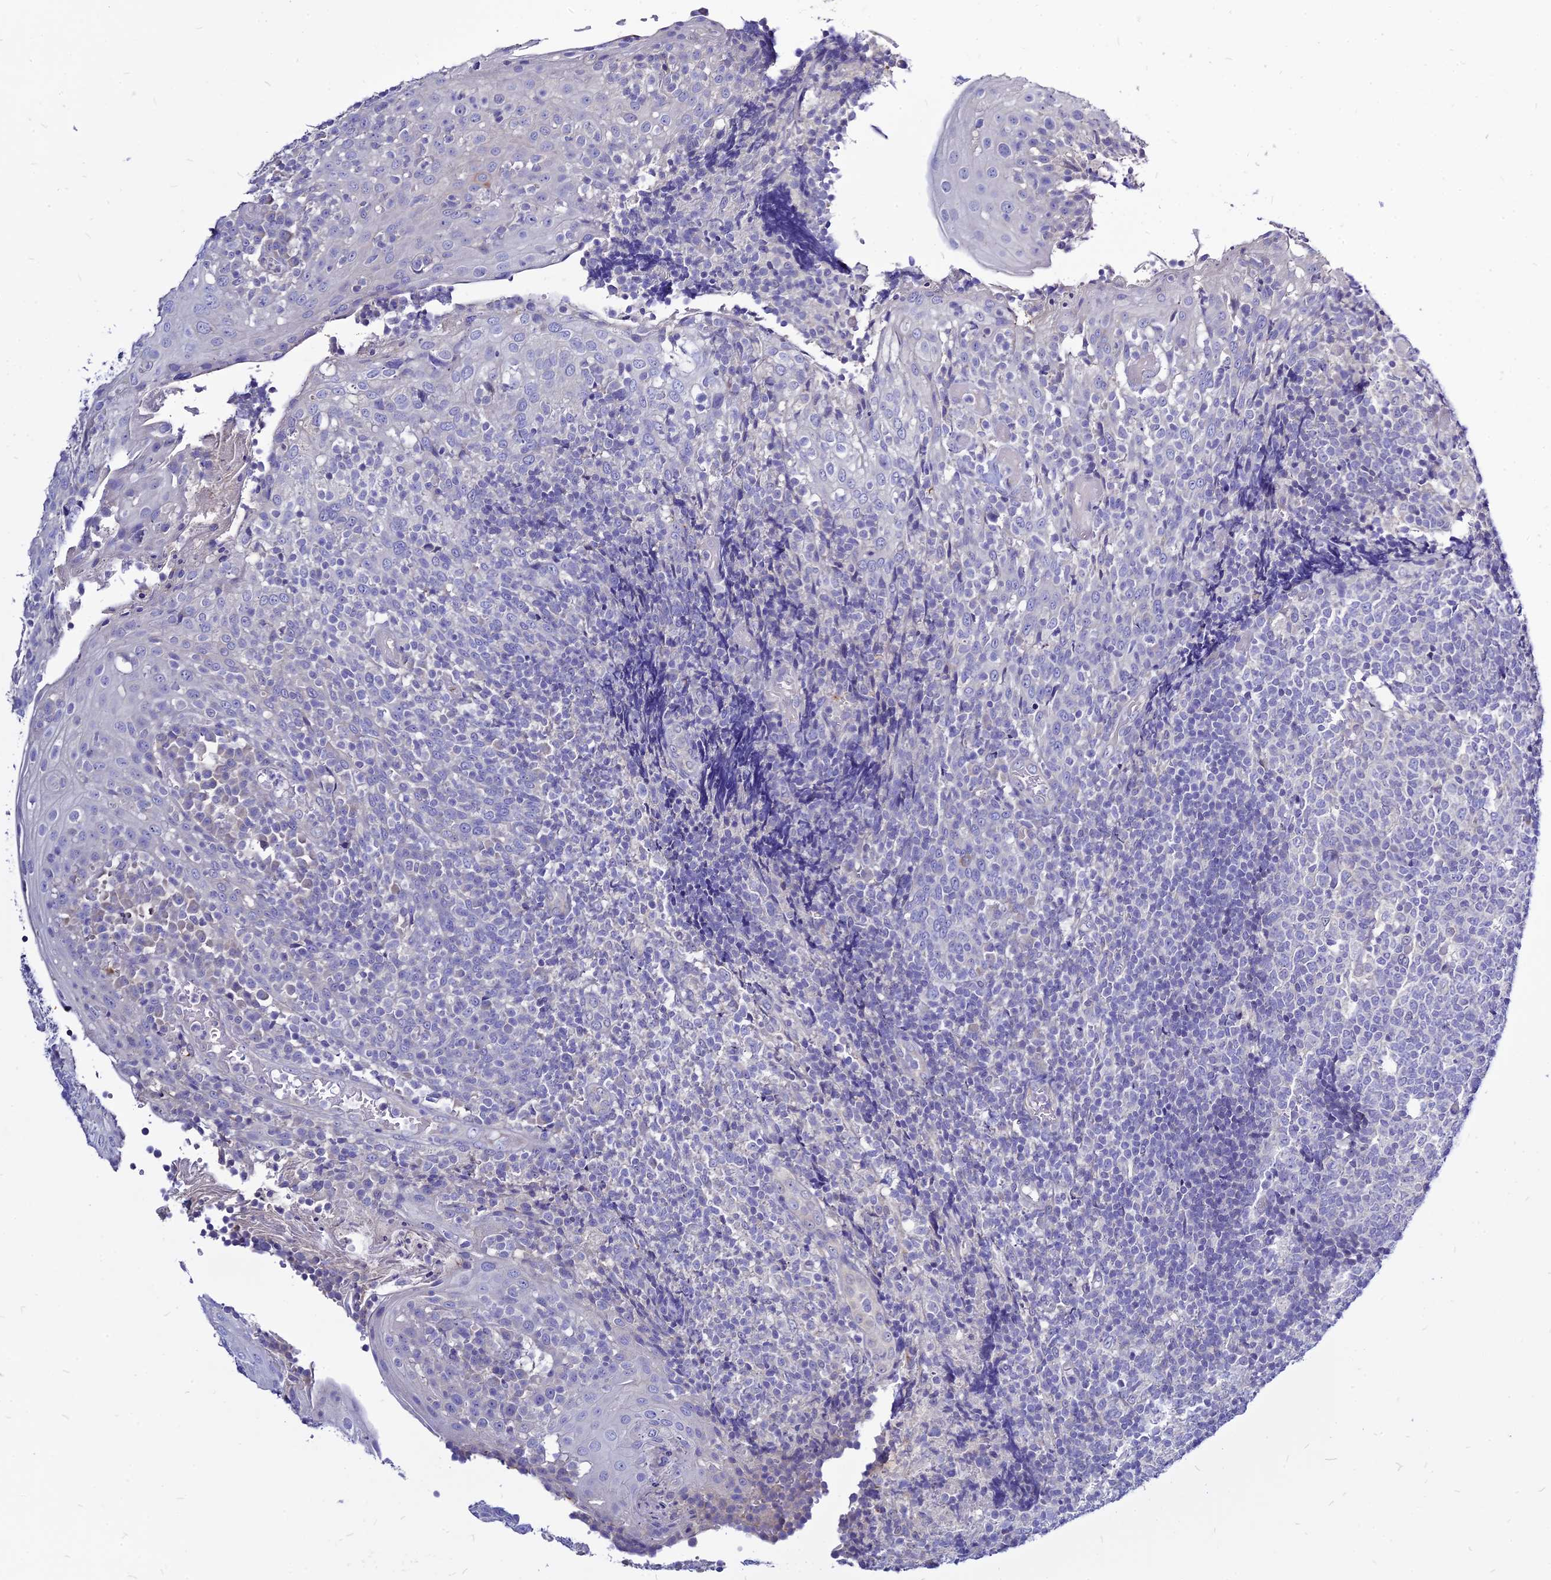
{"staining": {"intensity": "negative", "quantity": "none", "location": "none"}, "tissue": "tonsil", "cell_type": "Germinal center cells", "image_type": "normal", "snomed": [{"axis": "morphology", "description": "Normal tissue, NOS"}, {"axis": "topography", "description": "Tonsil"}], "caption": "A high-resolution photomicrograph shows immunohistochemistry staining of unremarkable tonsil, which shows no significant expression in germinal center cells.", "gene": "CZIB", "patient": {"sex": "female", "age": 19}}